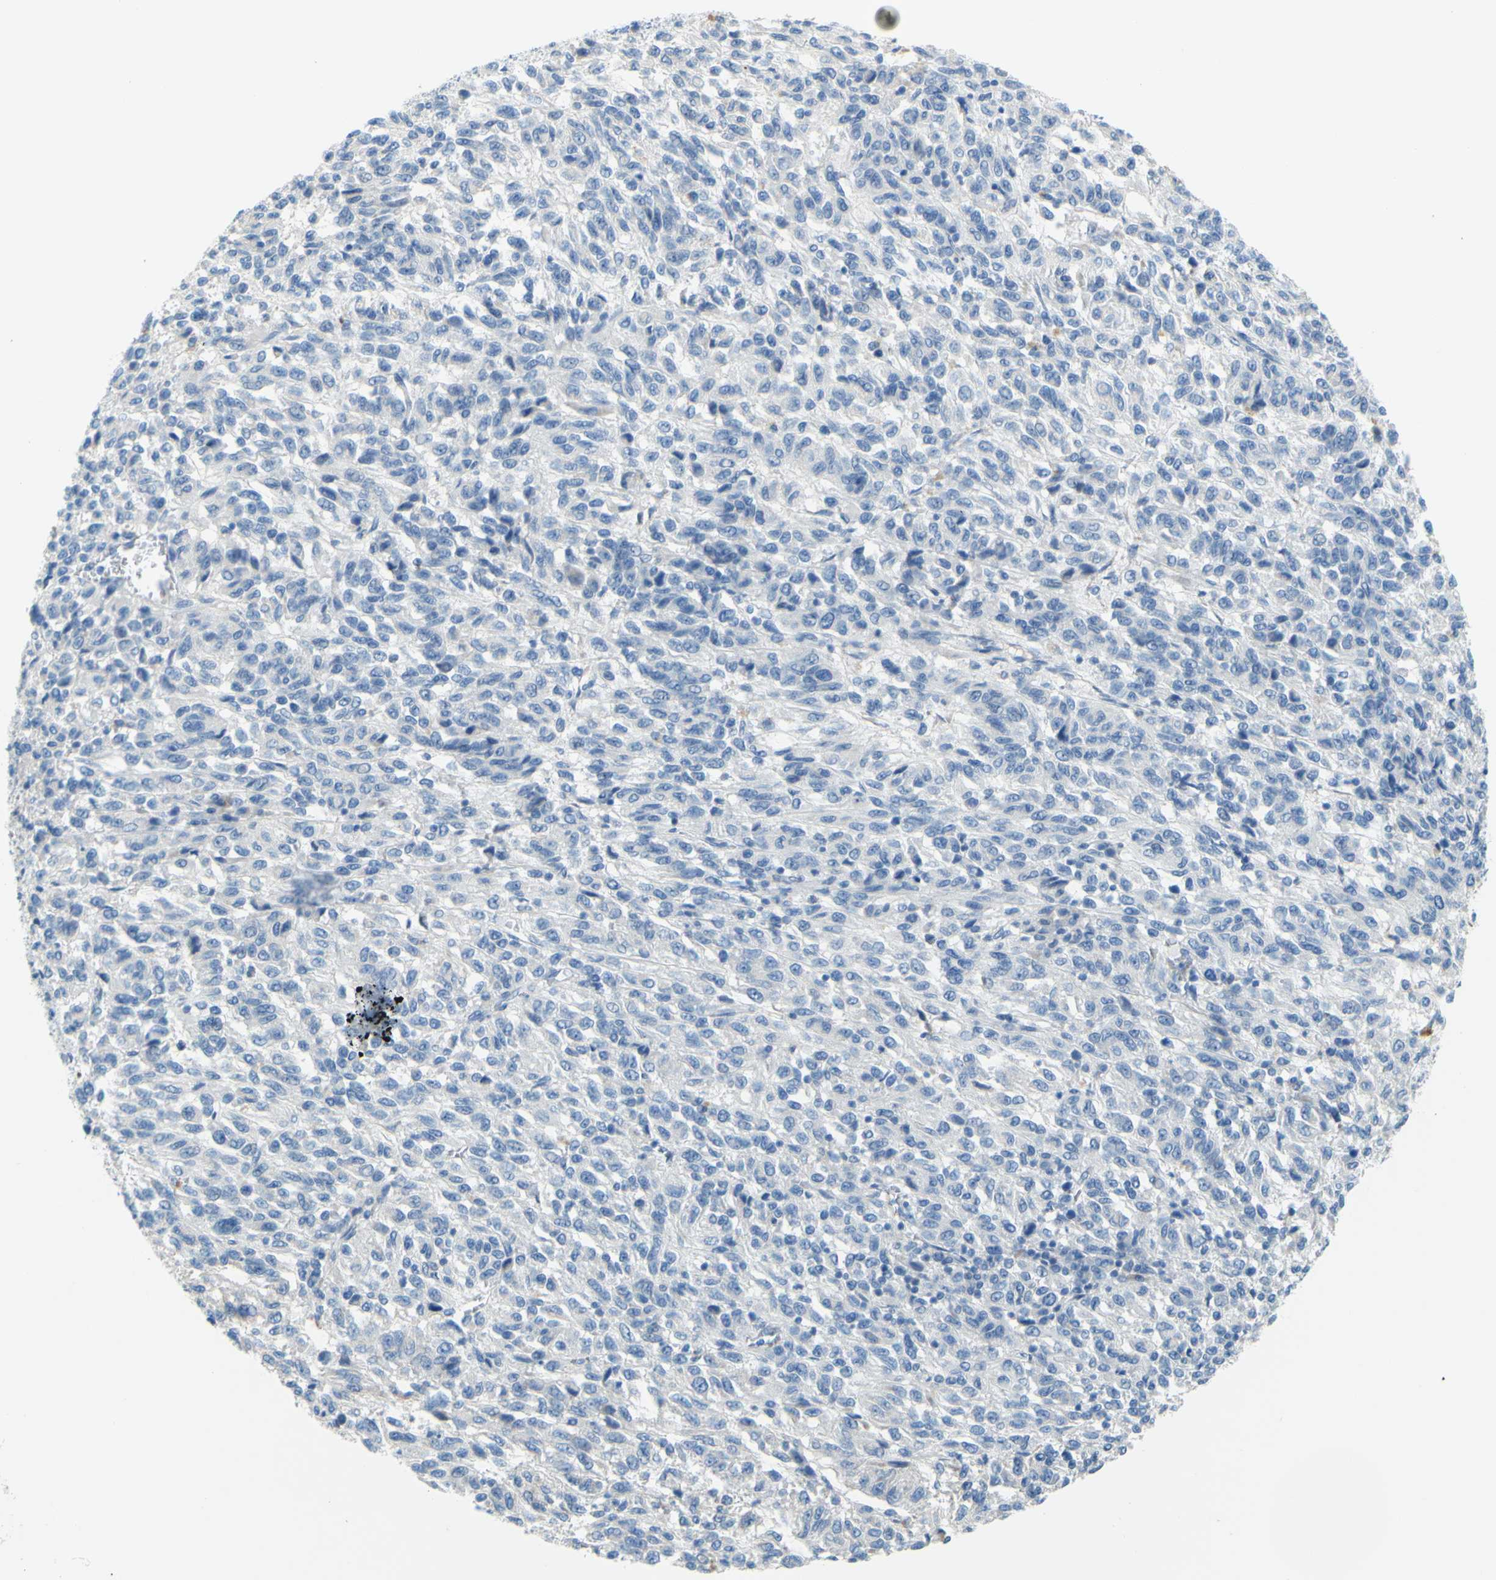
{"staining": {"intensity": "negative", "quantity": "none", "location": "none"}, "tissue": "melanoma", "cell_type": "Tumor cells", "image_type": "cancer", "snomed": [{"axis": "morphology", "description": "Malignant melanoma, Metastatic site"}, {"axis": "topography", "description": "Lung"}], "caption": "Immunohistochemistry of human malignant melanoma (metastatic site) demonstrates no positivity in tumor cells.", "gene": "SLC1A2", "patient": {"sex": "male", "age": 64}}